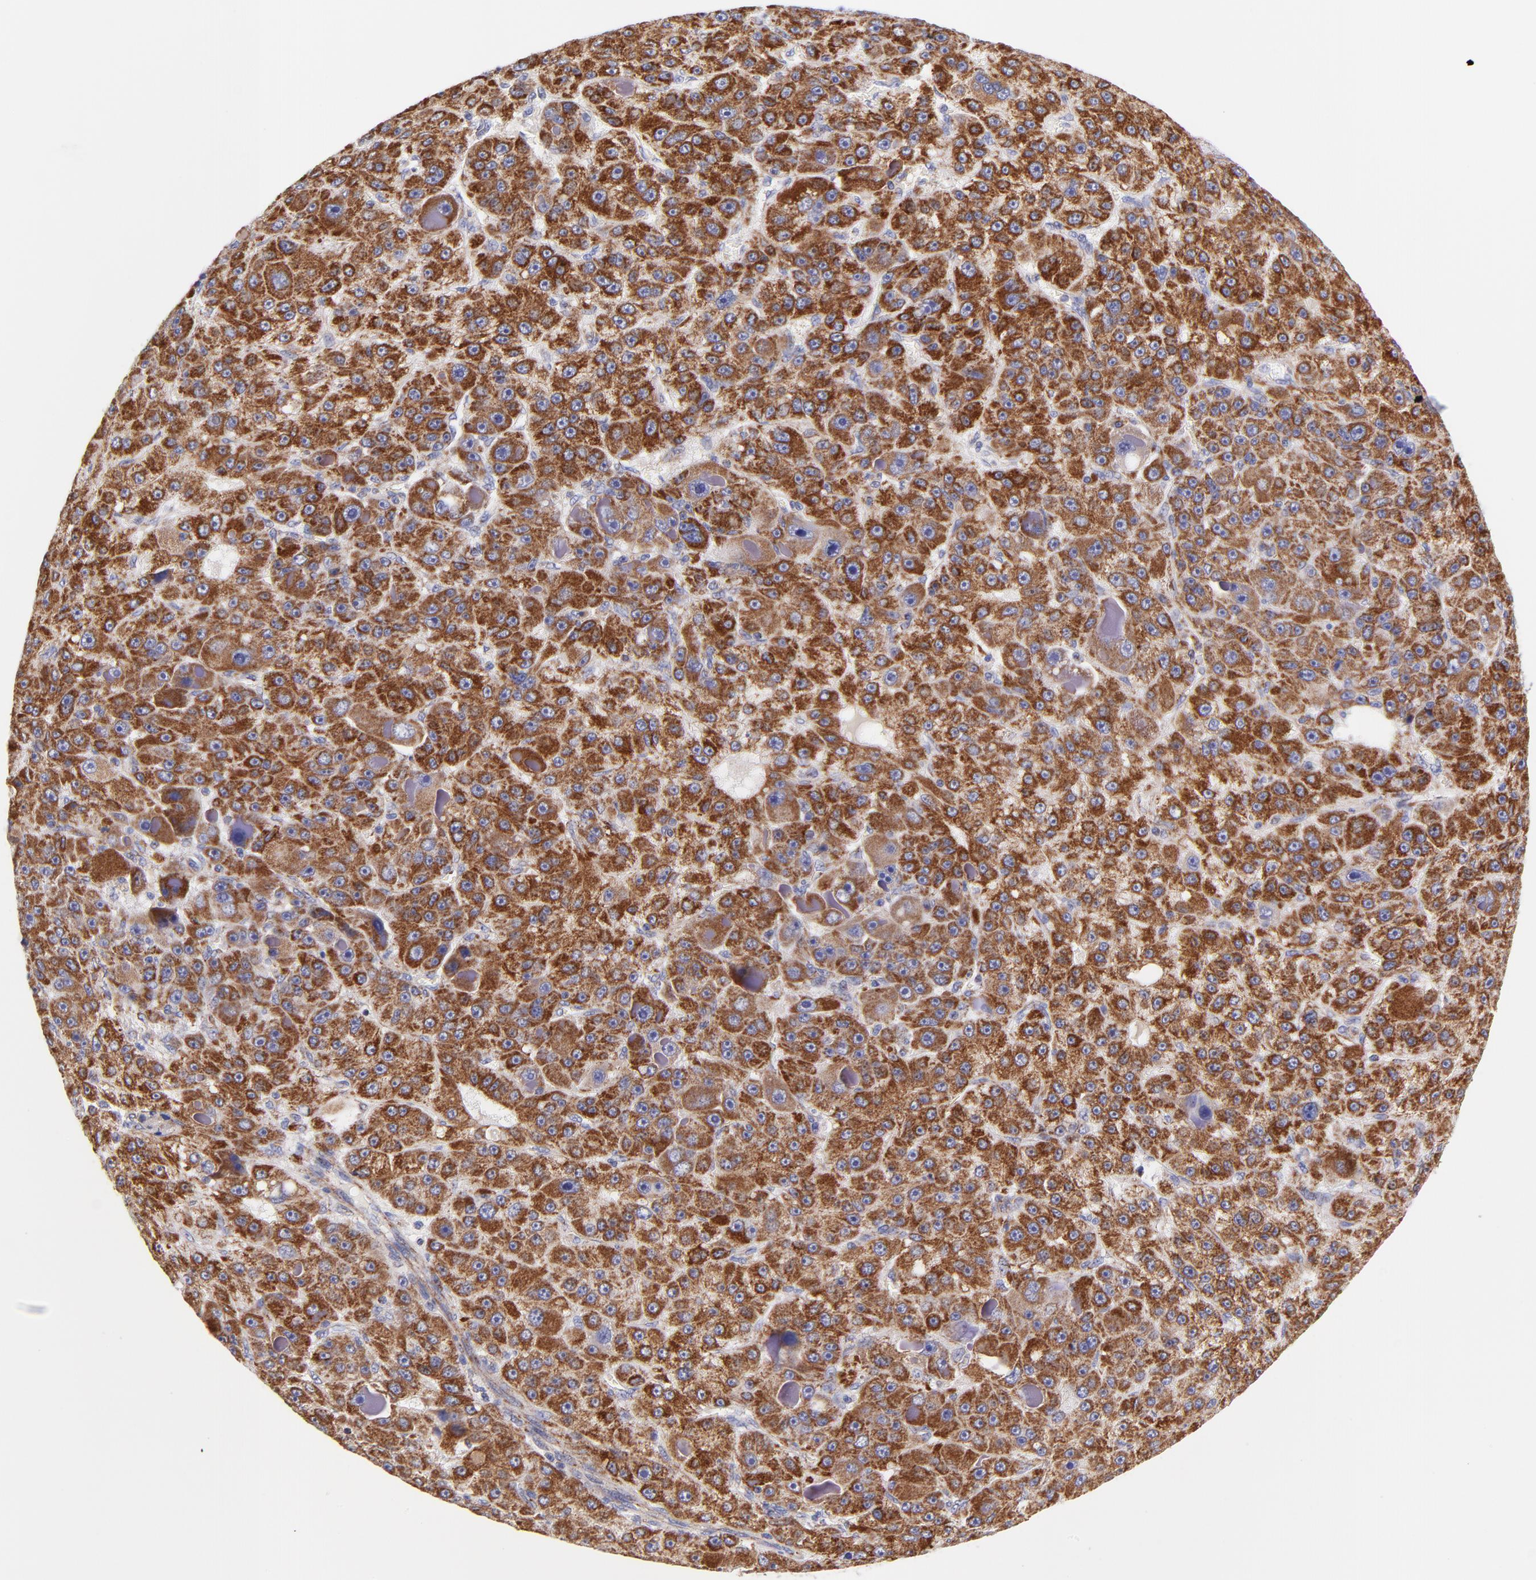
{"staining": {"intensity": "strong", "quantity": ">75%", "location": "cytoplasmic/membranous"}, "tissue": "liver cancer", "cell_type": "Tumor cells", "image_type": "cancer", "snomed": [{"axis": "morphology", "description": "Carcinoma, Hepatocellular, NOS"}, {"axis": "topography", "description": "Liver"}], "caption": "The immunohistochemical stain labels strong cytoplasmic/membranous positivity in tumor cells of liver cancer (hepatocellular carcinoma) tissue.", "gene": "NDUFB7", "patient": {"sex": "male", "age": 76}}